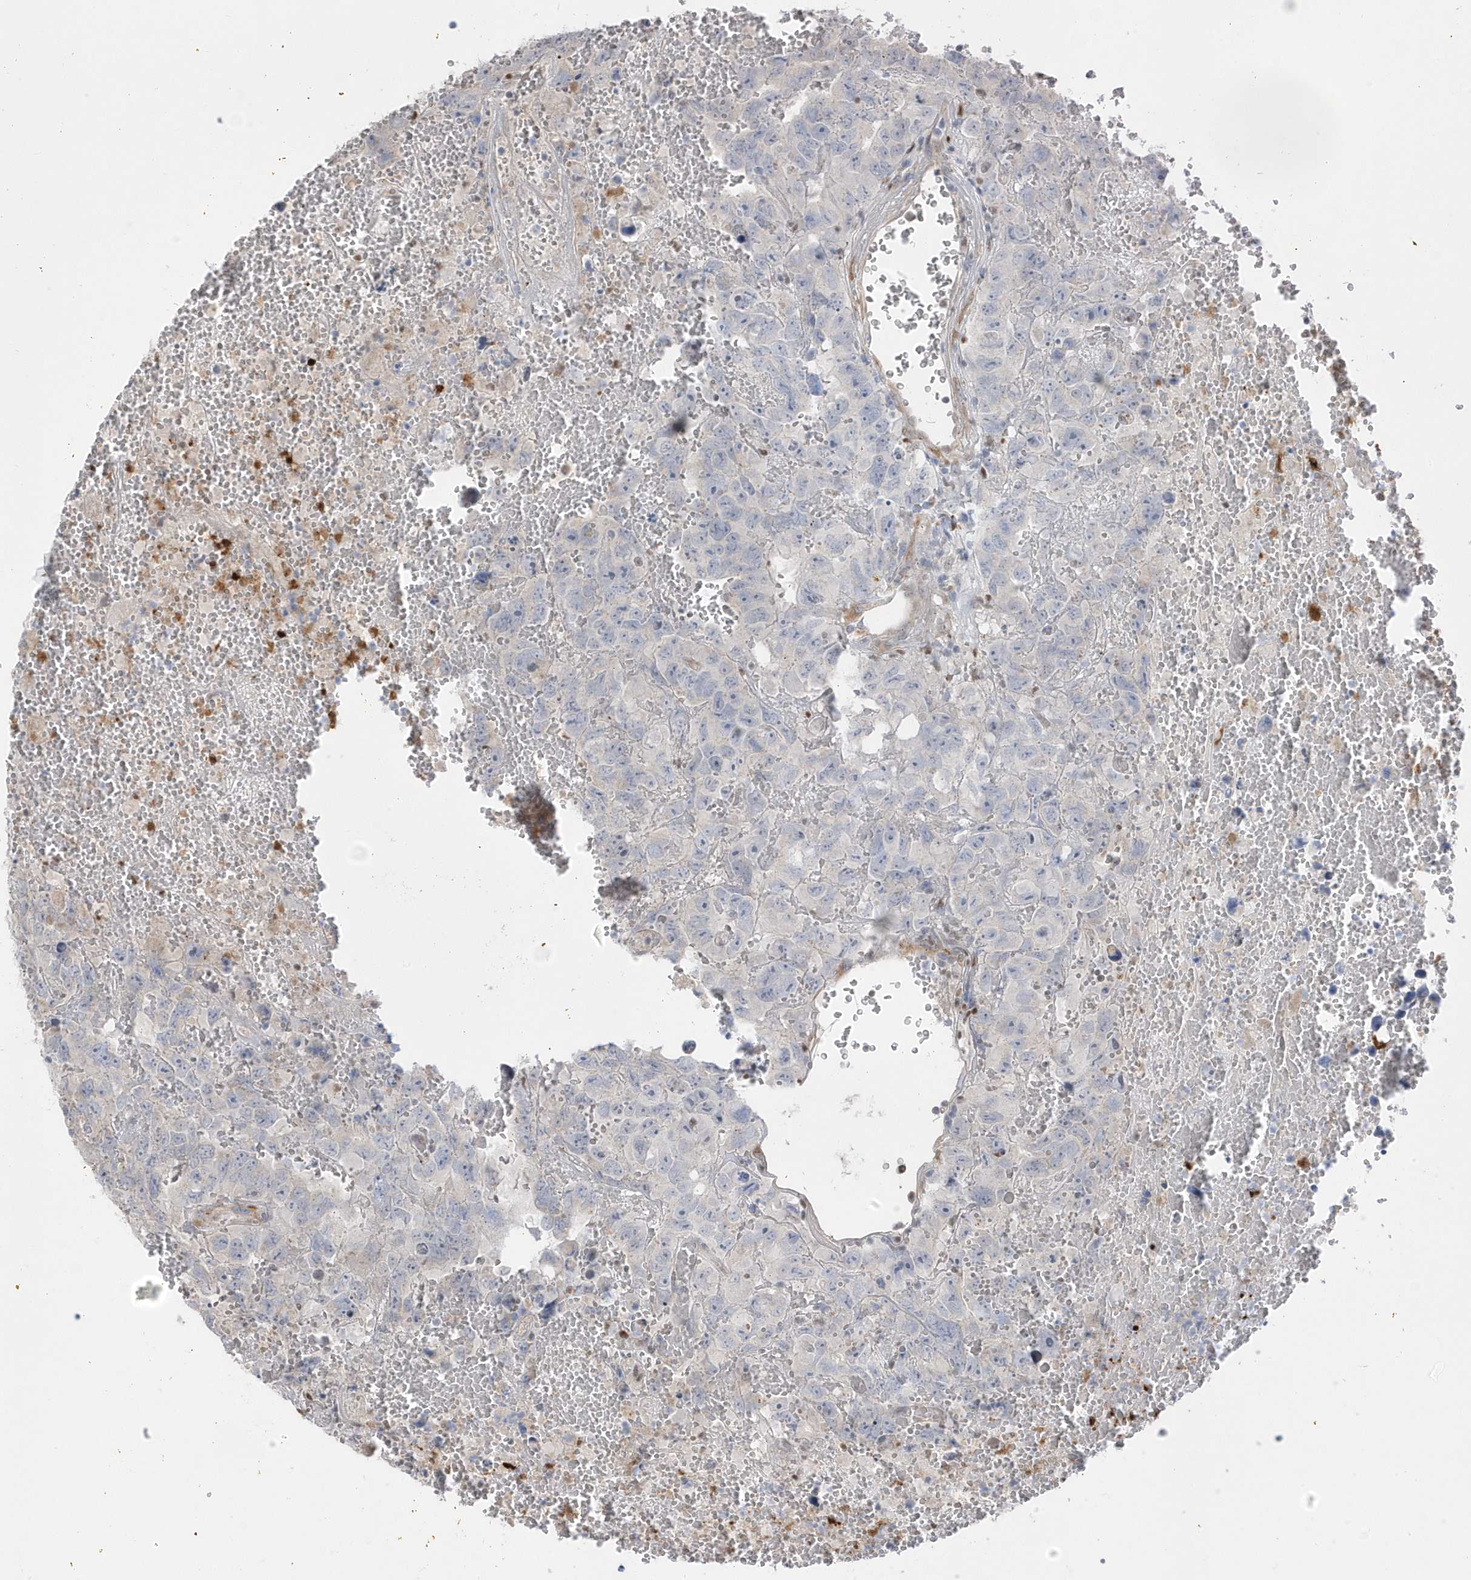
{"staining": {"intensity": "negative", "quantity": "none", "location": "none"}, "tissue": "testis cancer", "cell_type": "Tumor cells", "image_type": "cancer", "snomed": [{"axis": "morphology", "description": "Carcinoma, Embryonal, NOS"}, {"axis": "topography", "description": "Testis"}], "caption": "Immunohistochemistry of human testis cancer (embryonal carcinoma) demonstrates no positivity in tumor cells.", "gene": "GTPBP6", "patient": {"sex": "male", "age": 45}}